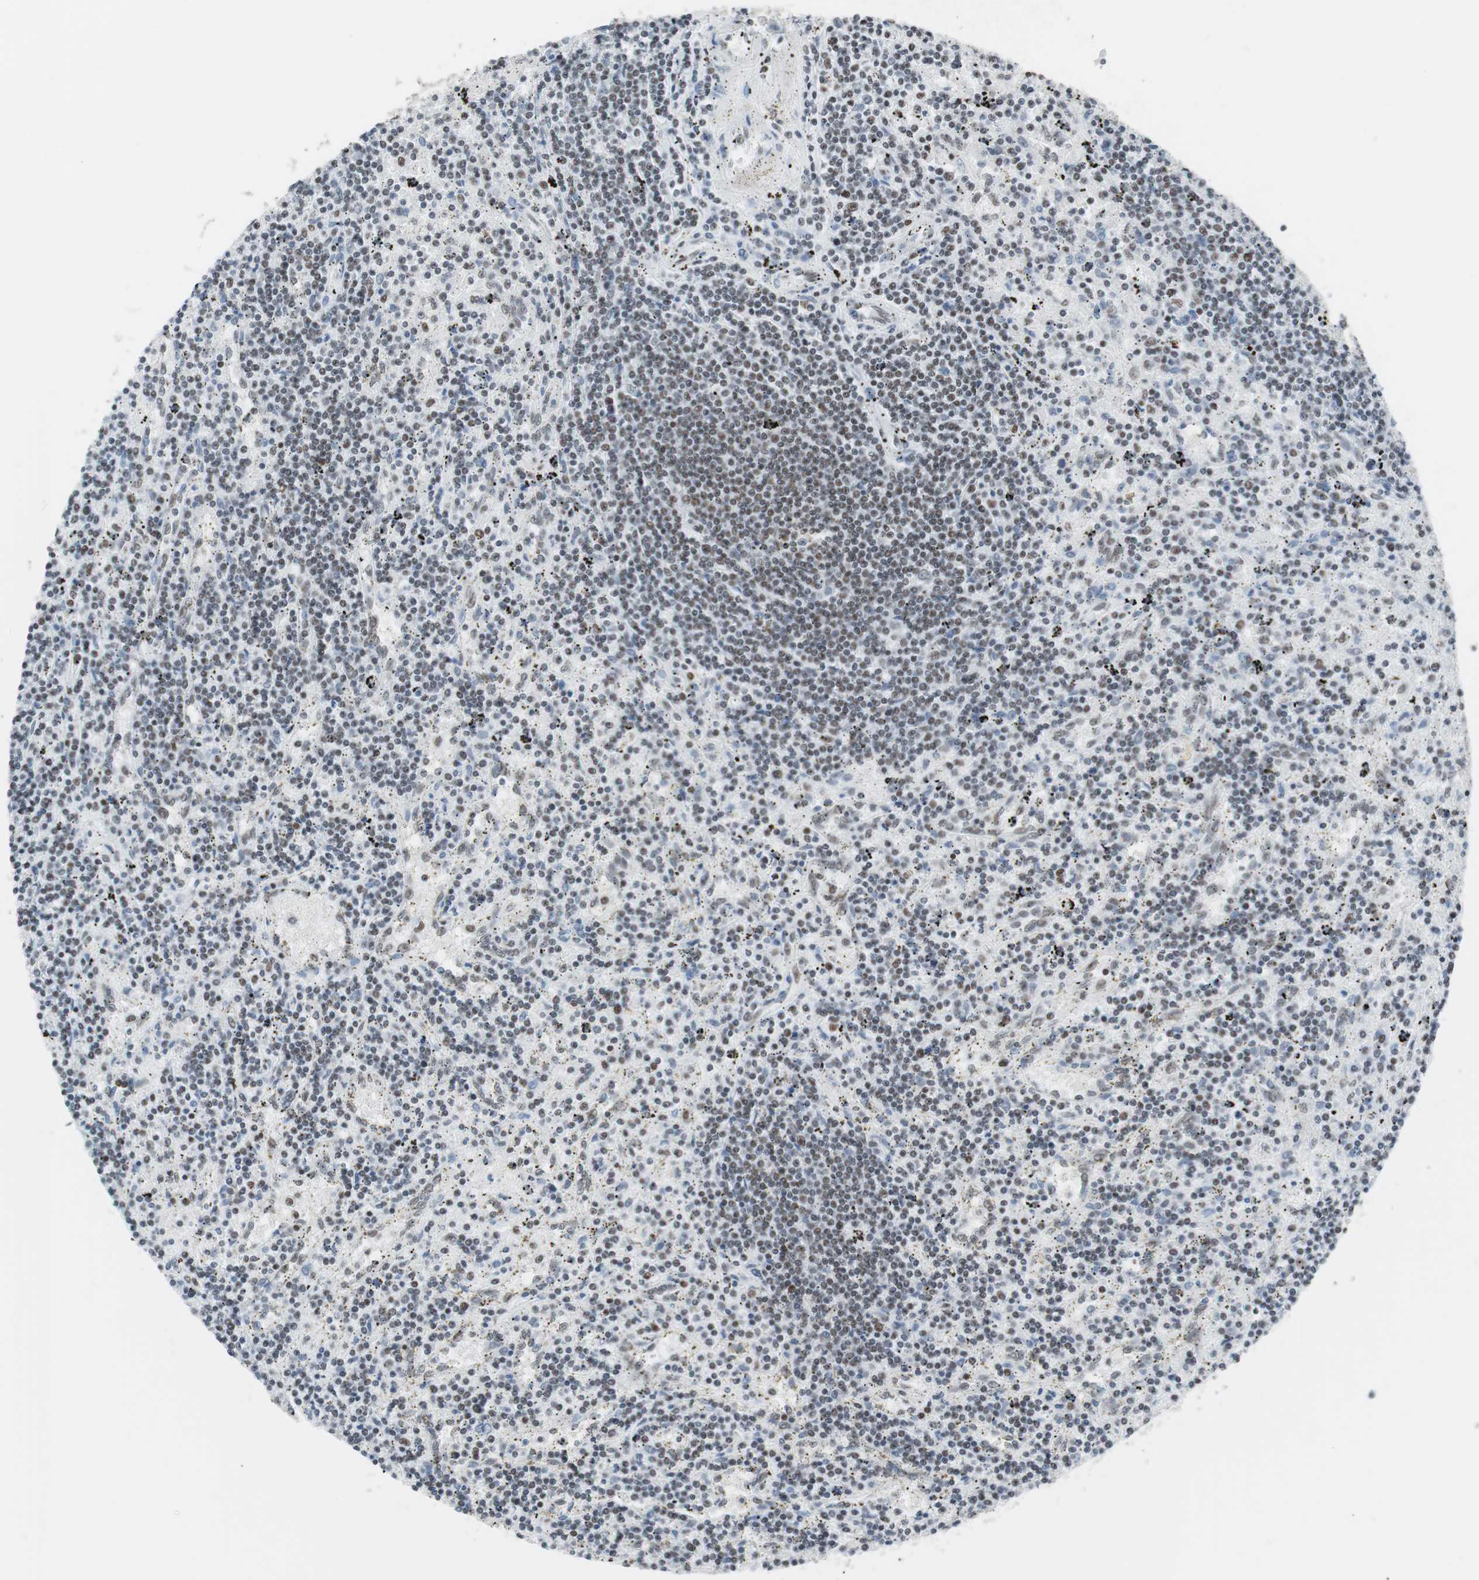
{"staining": {"intensity": "moderate", "quantity": "25%-75%", "location": "nuclear"}, "tissue": "lymphoma", "cell_type": "Tumor cells", "image_type": "cancer", "snomed": [{"axis": "morphology", "description": "Malignant lymphoma, non-Hodgkin's type, Low grade"}, {"axis": "topography", "description": "Spleen"}], "caption": "Tumor cells exhibit moderate nuclear expression in about 25%-75% of cells in lymphoma. The protein of interest is stained brown, and the nuclei are stained in blue (DAB (3,3'-diaminobenzidine) IHC with brightfield microscopy, high magnification).", "gene": "ARID1A", "patient": {"sex": "male", "age": 76}}